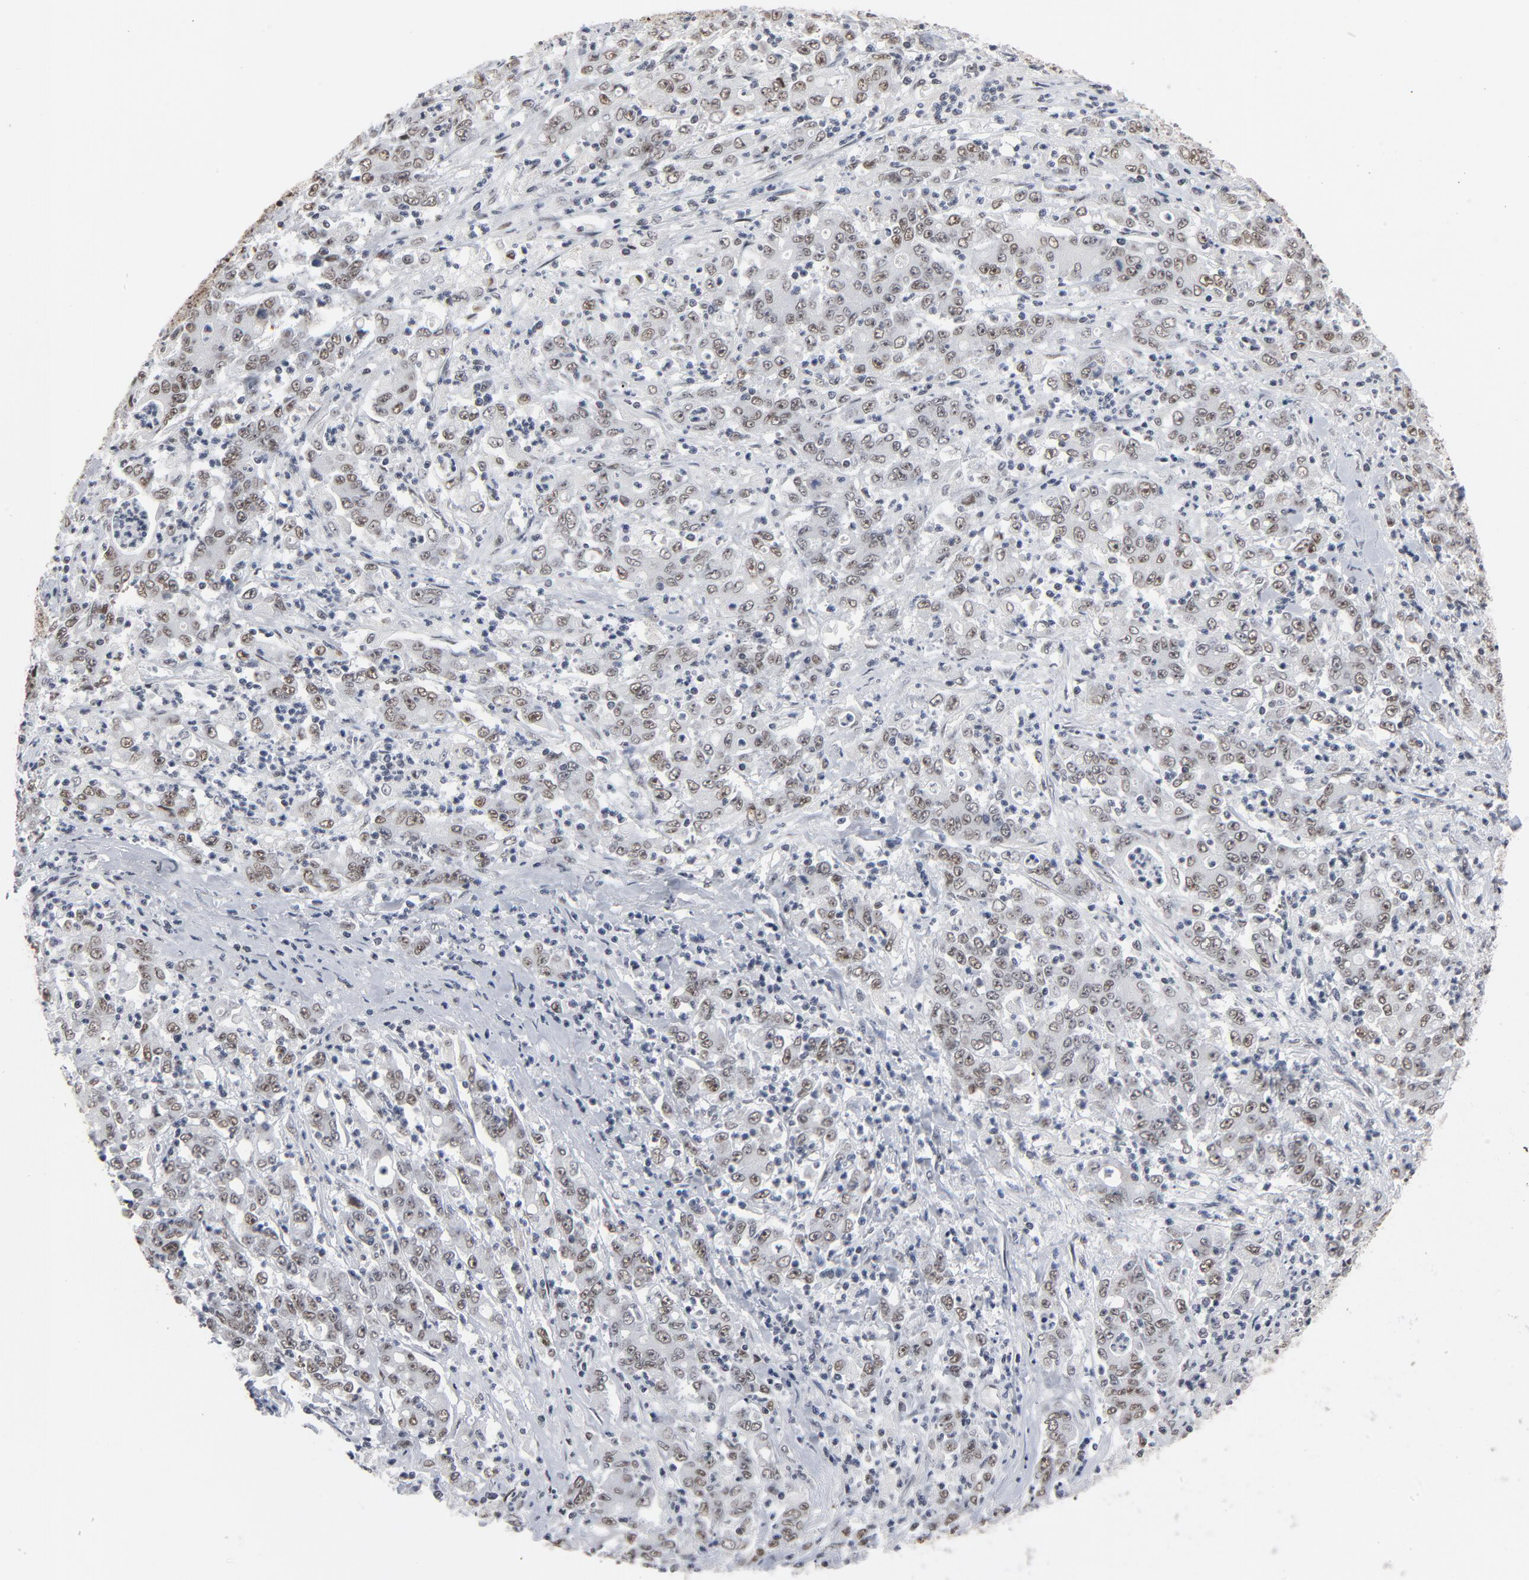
{"staining": {"intensity": "moderate", "quantity": ">75%", "location": "nuclear"}, "tissue": "stomach cancer", "cell_type": "Tumor cells", "image_type": "cancer", "snomed": [{"axis": "morphology", "description": "Adenocarcinoma, NOS"}, {"axis": "topography", "description": "Stomach, lower"}], "caption": "Immunohistochemistry micrograph of neoplastic tissue: adenocarcinoma (stomach) stained using IHC shows medium levels of moderate protein expression localized specifically in the nuclear of tumor cells, appearing as a nuclear brown color.", "gene": "MRE11", "patient": {"sex": "female", "age": 71}}